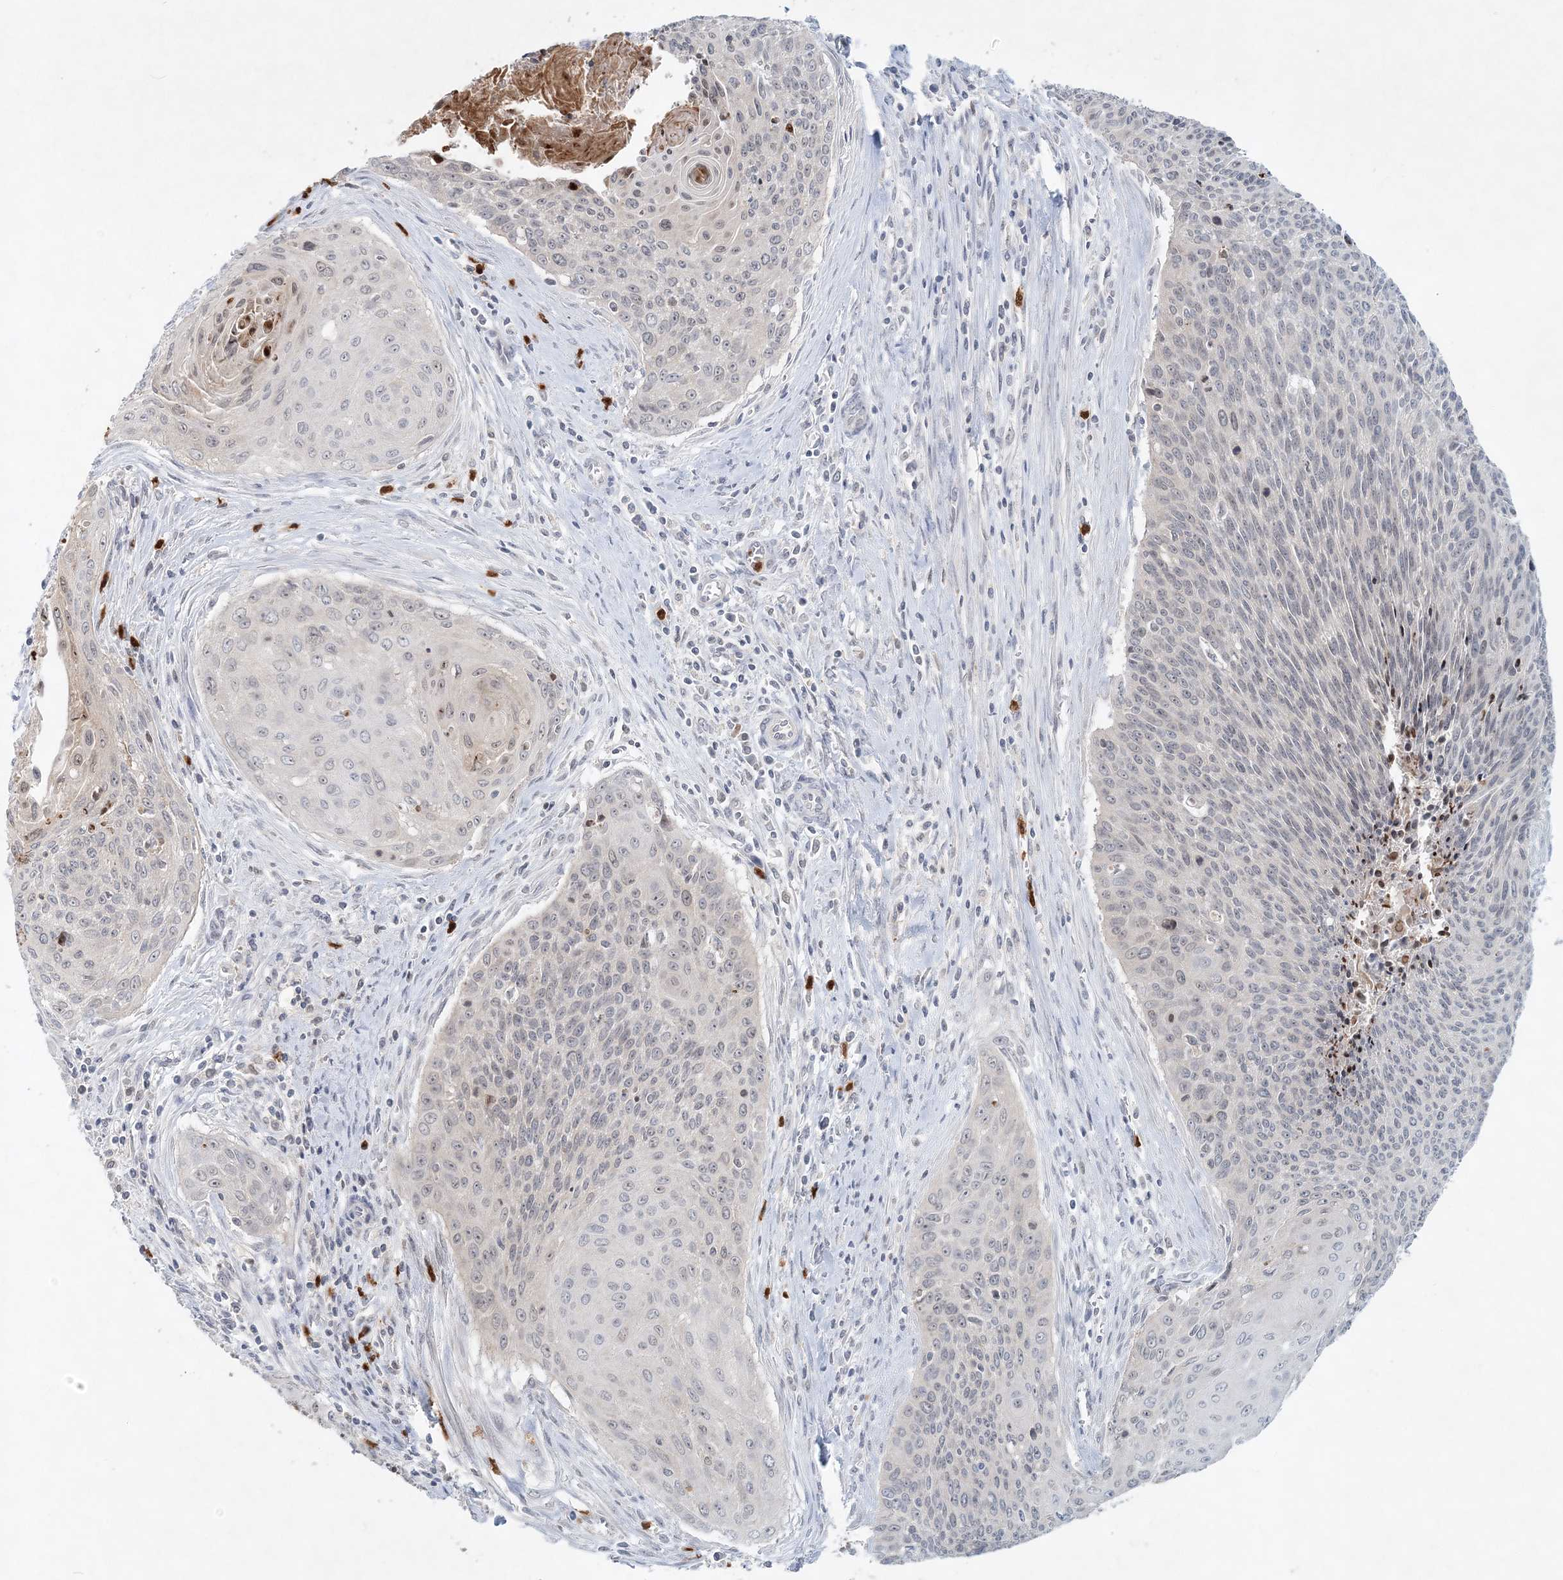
{"staining": {"intensity": "moderate", "quantity": "<25%", "location": "cytoplasmic/membranous,nuclear"}, "tissue": "cervical cancer", "cell_type": "Tumor cells", "image_type": "cancer", "snomed": [{"axis": "morphology", "description": "Squamous cell carcinoma, NOS"}, {"axis": "topography", "description": "Cervix"}], "caption": "This is an image of IHC staining of cervical cancer (squamous cell carcinoma), which shows moderate staining in the cytoplasmic/membranous and nuclear of tumor cells.", "gene": "NUP54", "patient": {"sex": "female", "age": 55}}